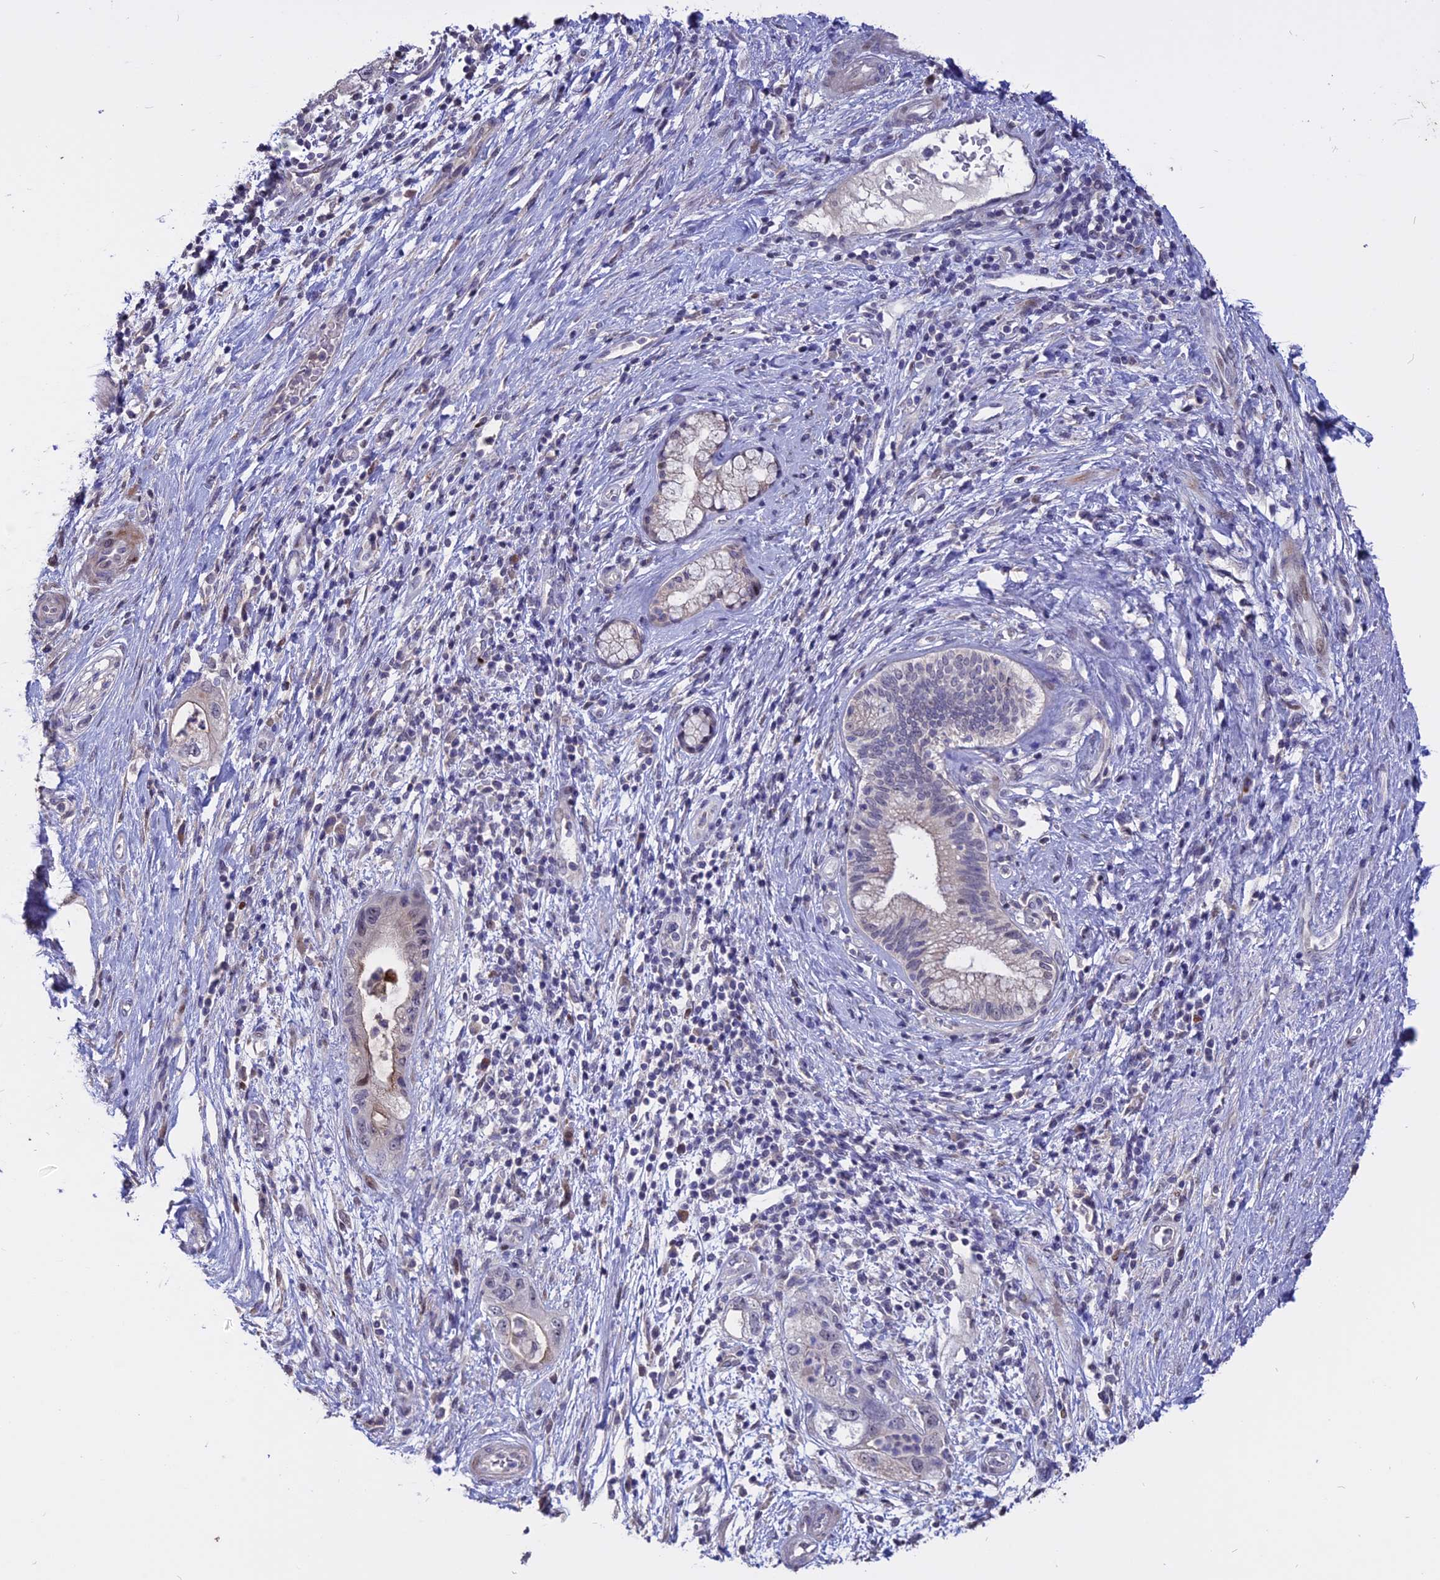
{"staining": {"intensity": "negative", "quantity": "none", "location": "none"}, "tissue": "pancreatic cancer", "cell_type": "Tumor cells", "image_type": "cancer", "snomed": [{"axis": "morphology", "description": "Adenocarcinoma, NOS"}, {"axis": "topography", "description": "Pancreas"}], "caption": "A histopathology image of adenocarcinoma (pancreatic) stained for a protein displays no brown staining in tumor cells. (DAB immunohistochemistry (IHC), high magnification).", "gene": "TMEM263", "patient": {"sex": "female", "age": 73}}